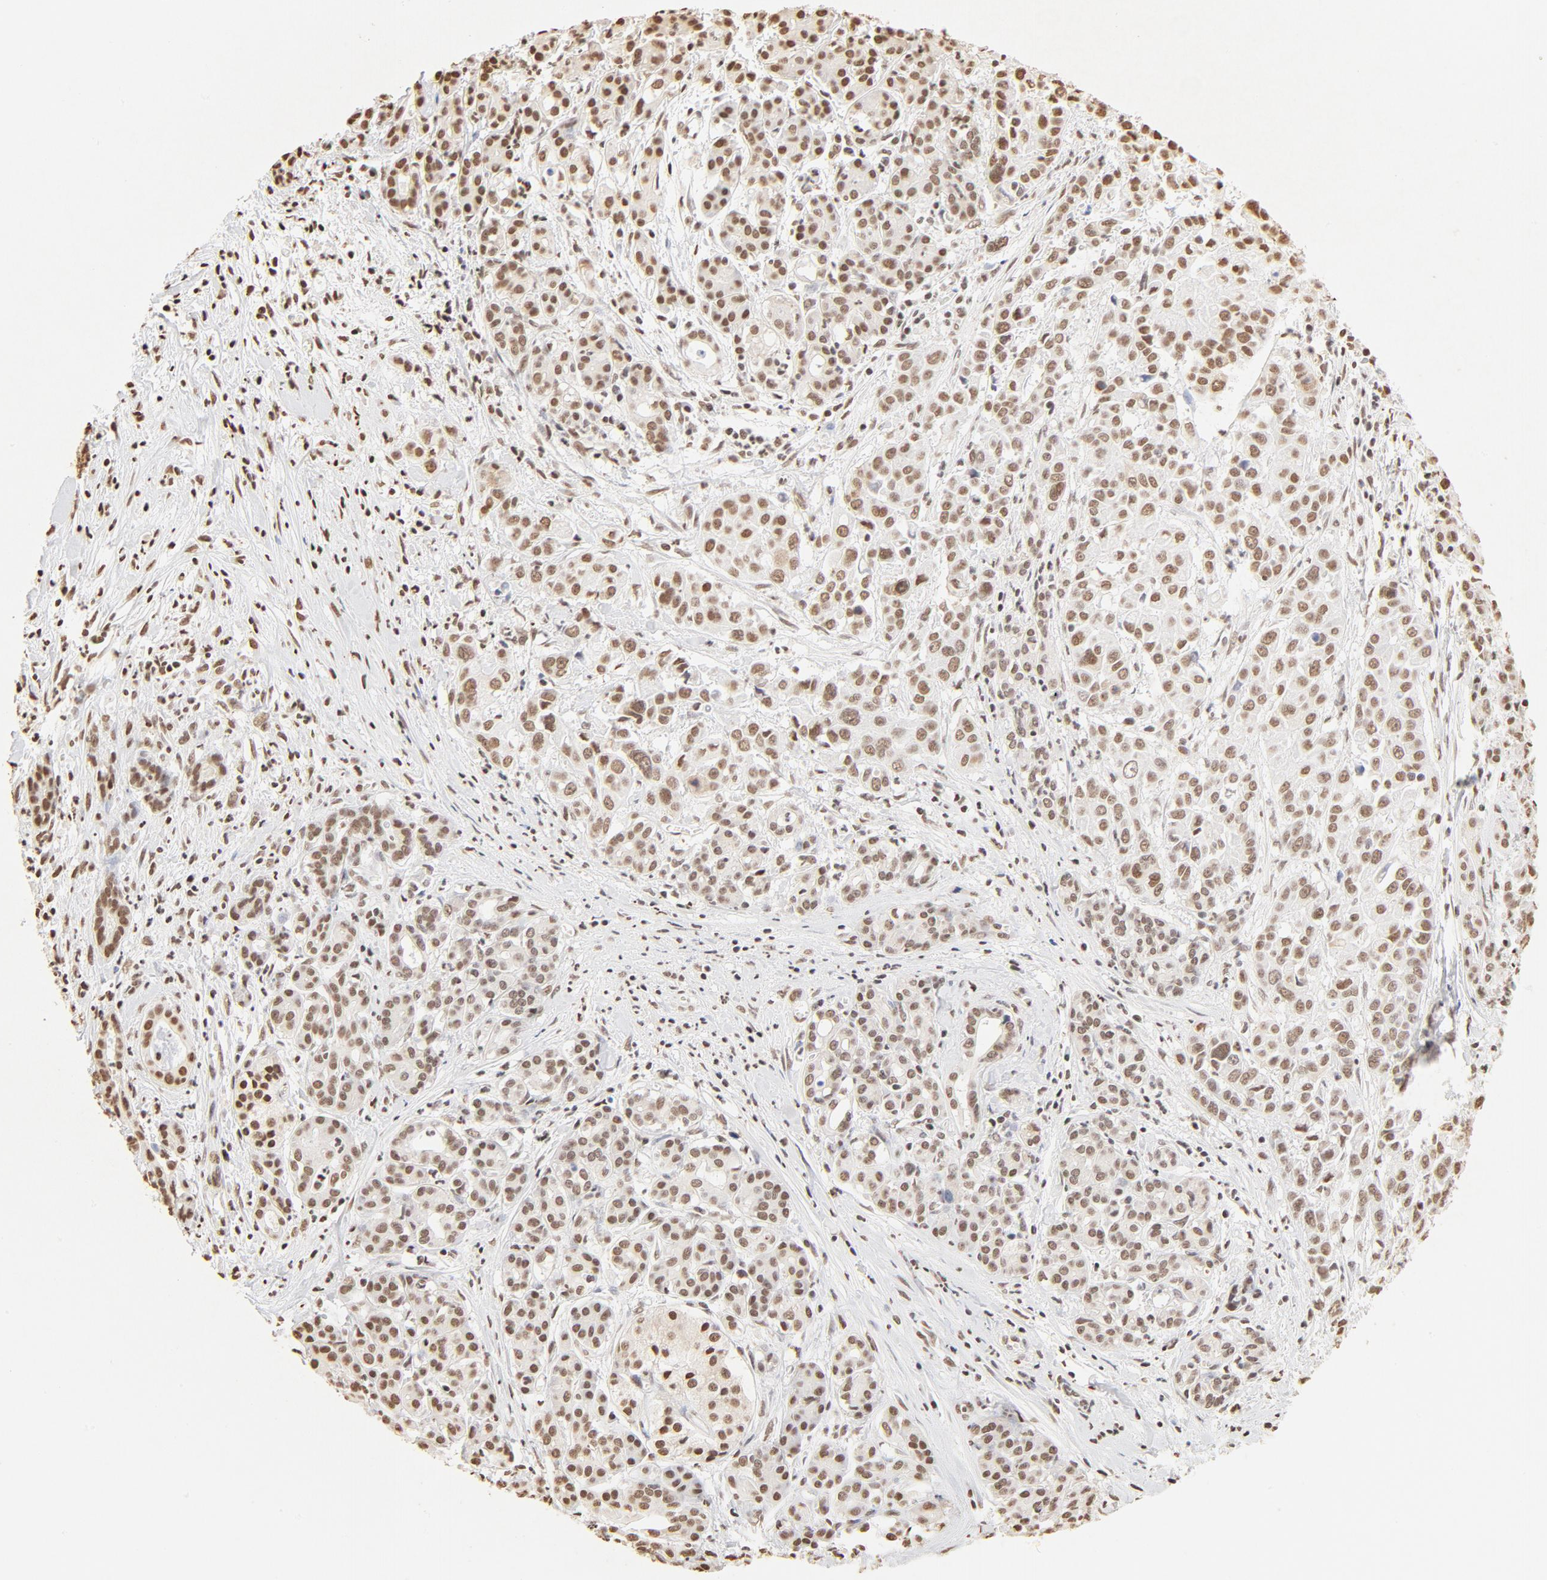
{"staining": {"intensity": "moderate", "quantity": ">75%", "location": "cytoplasmic/membranous,nuclear"}, "tissue": "pancreatic cancer", "cell_type": "Tumor cells", "image_type": "cancer", "snomed": [{"axis": "morphology", "description": "Adenocarcinoma, NOS"}, {"axis": "topography", "description": "Pancreas"}], "caption": "IHC (DAB) staining of pancreatic adenocarcinoma demonstrates moderate cytoplasmic/membranous and nuclear protein positivity in approximately >75% of tumor cells.", "gene": "ZNF540", "patient": {"sex": "female", "age": 52}}